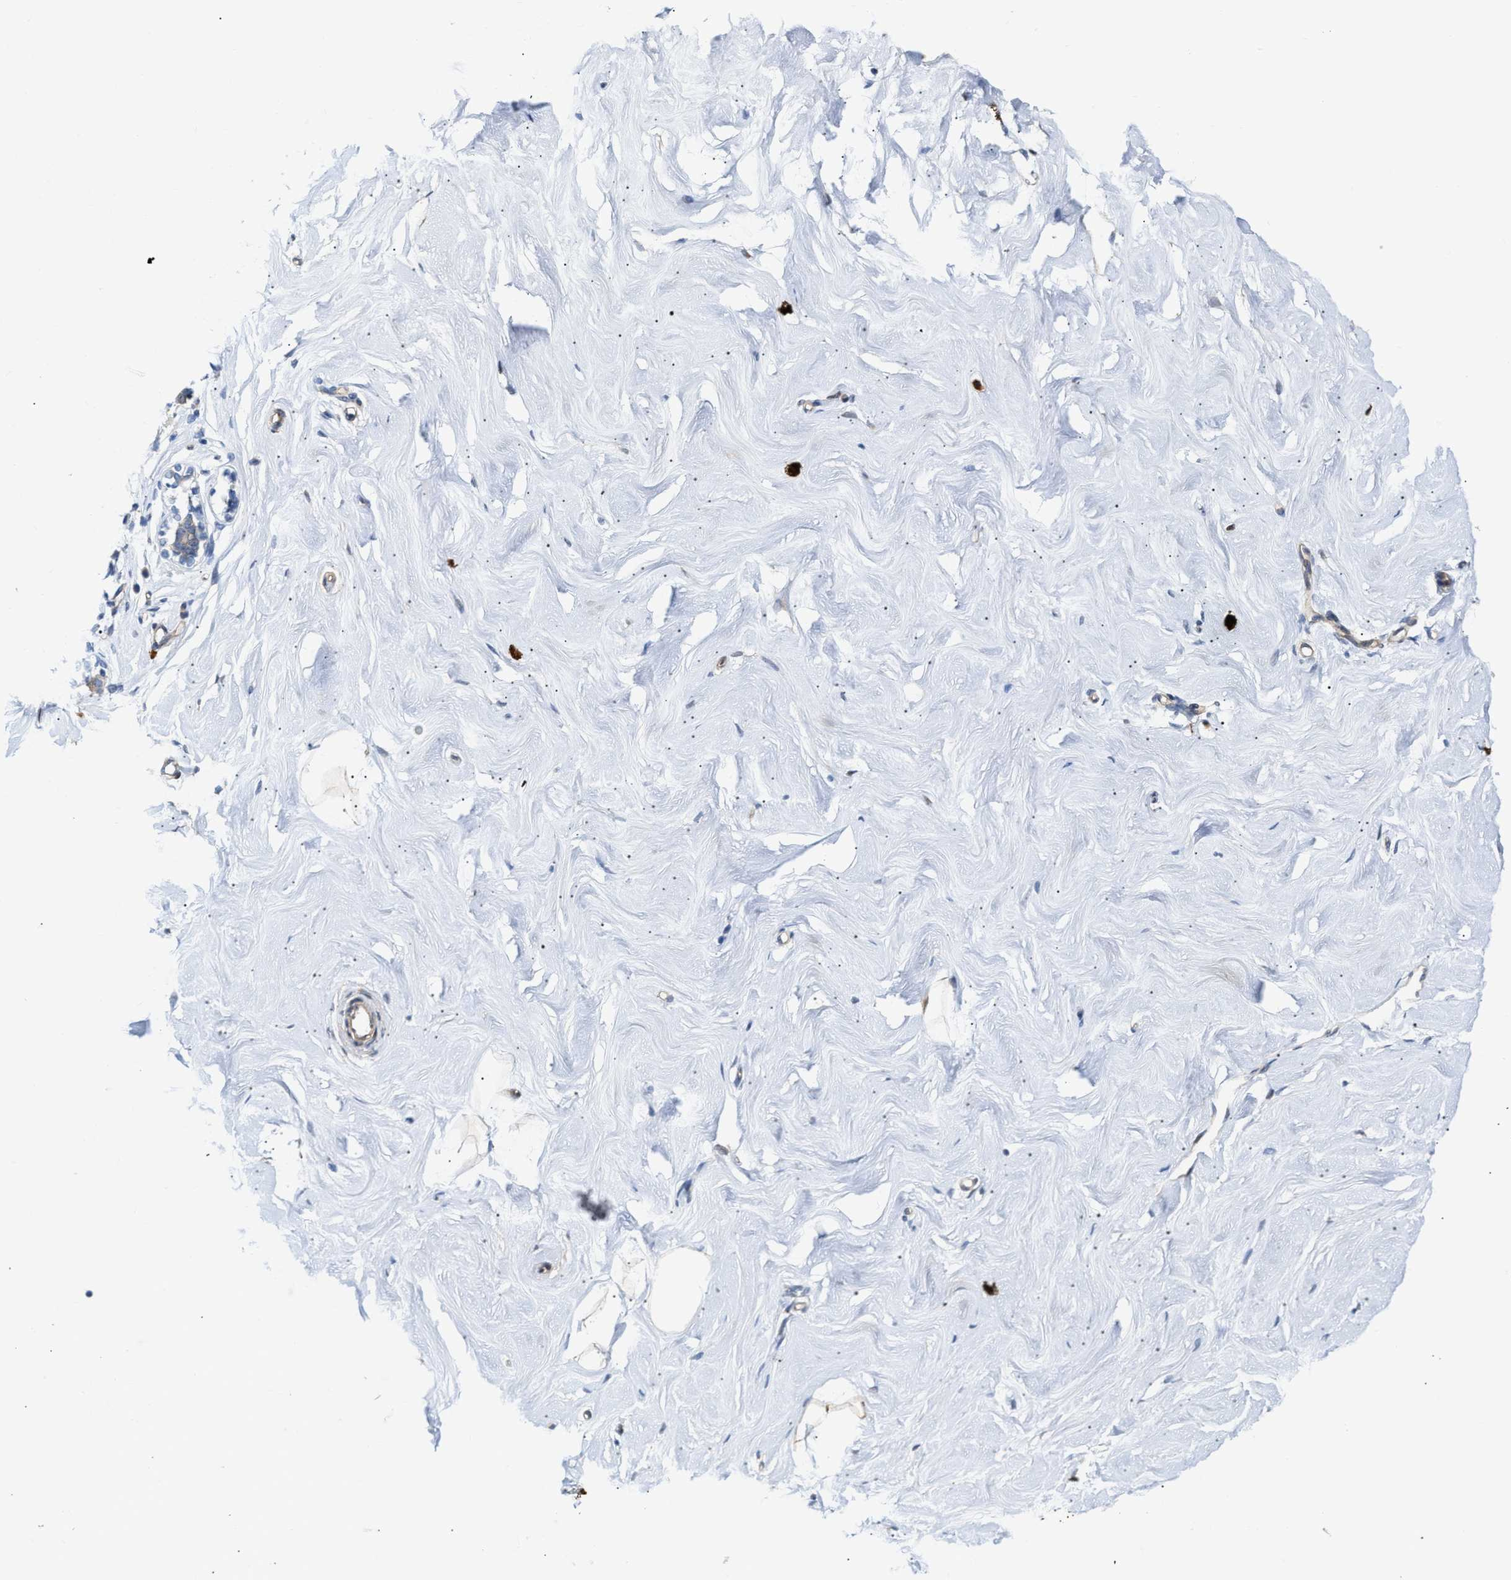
{"staining": {"intensity": "negative", "quantity": "none", "location": "none"}, "tissue": "breast", "cell_type": "Adipocytes", "image_type": "normal", "snomed": [{"axis": "morphology", "description": "Normal tissue, NOS"}, {"axis": "topography", "description": "Breast"}], "caption": "Immunohistochemistry (IHC) photomicrograph of unremarkable breast stained for a protein (brown), which shows no staining in adipocytes. (Stains: DAB (3,3'-diaminobenzidine) immunohistochemistry (IHC) with hematoxylin counter stain, Microscopy: brightfield microscopy at high magnification).", "gene": "FHL1", "patient": {"sex": "female", "age": 23}}